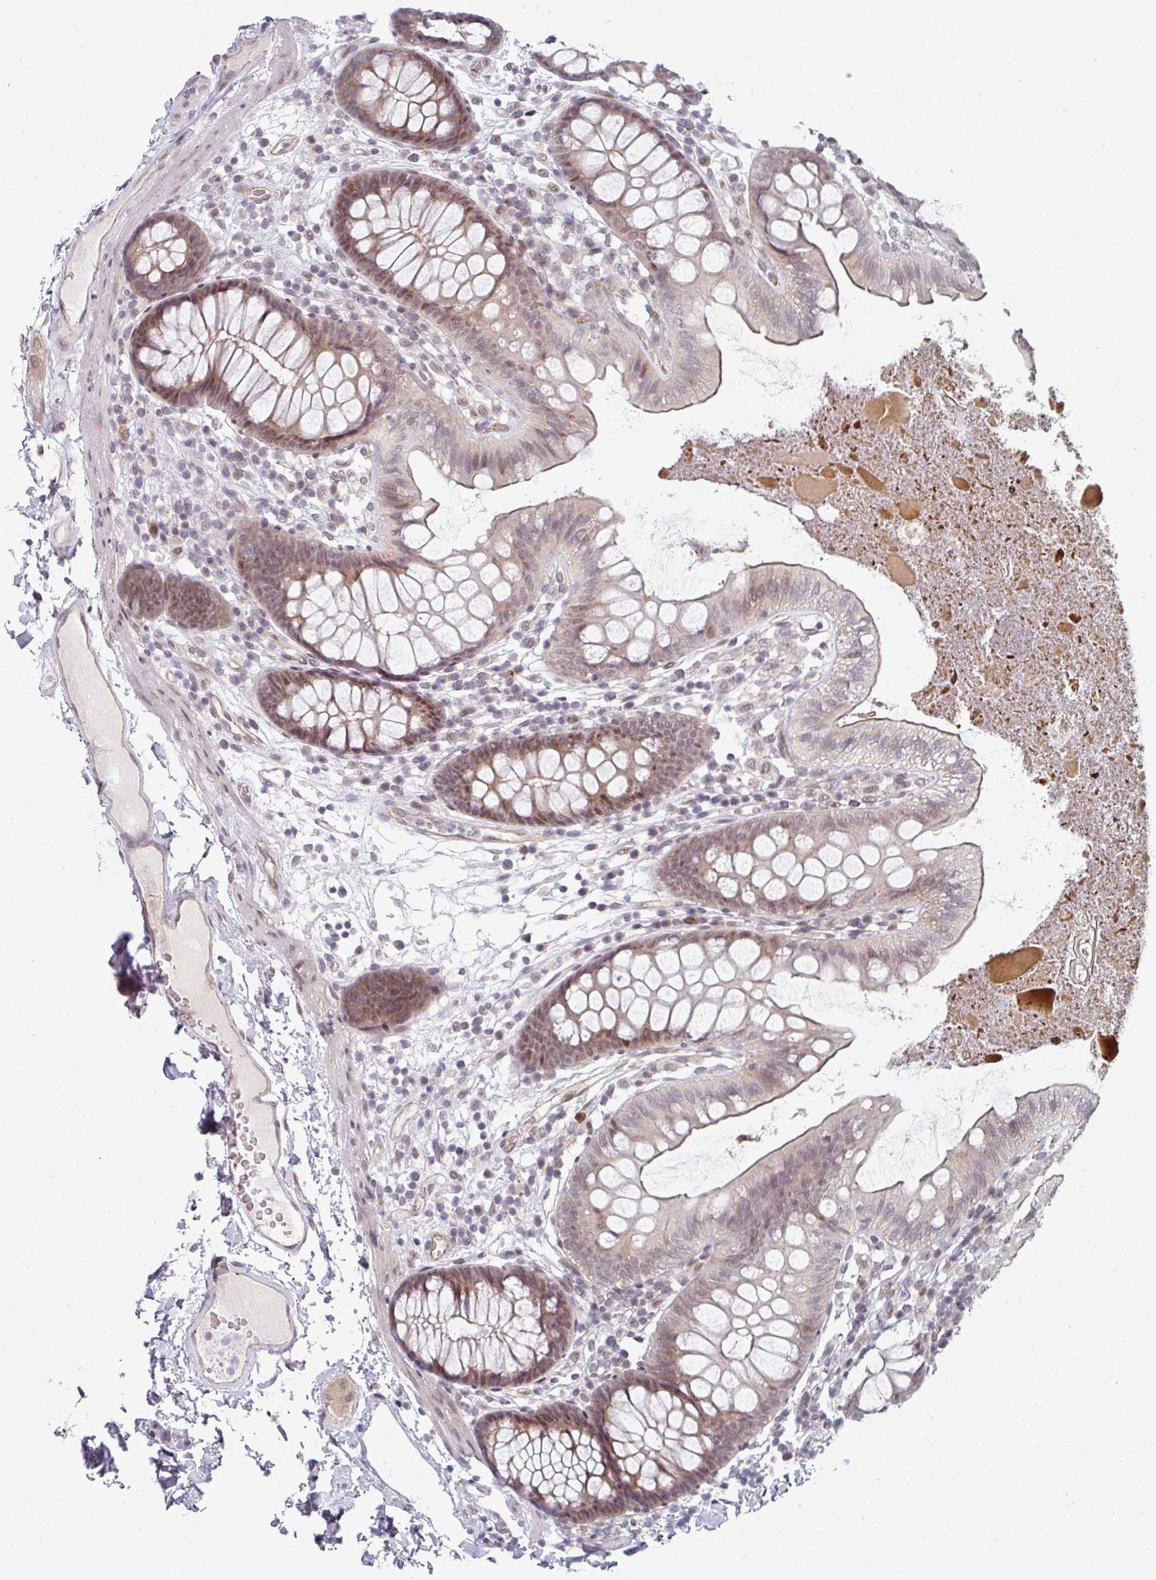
{"staining": {"intensity": "negative", "quantity": "none", "location": "none"}, "tissue": "colon", "cell_type": "Endothelial cells", "image_type": "normal", "snomed": [{"axis": "morphology", "description": "Normal tissue, NOS"}, {"axis": "topography", "description": "Colon"}], "caption": "Immunohistochemical staining of normal colon reveals no significant positivity in endothelial cells. (DAB immunohistochemistry (IHC), high magnification).", "gene": "TMCC1", "patient": {"sex": "male", "age": 84}}